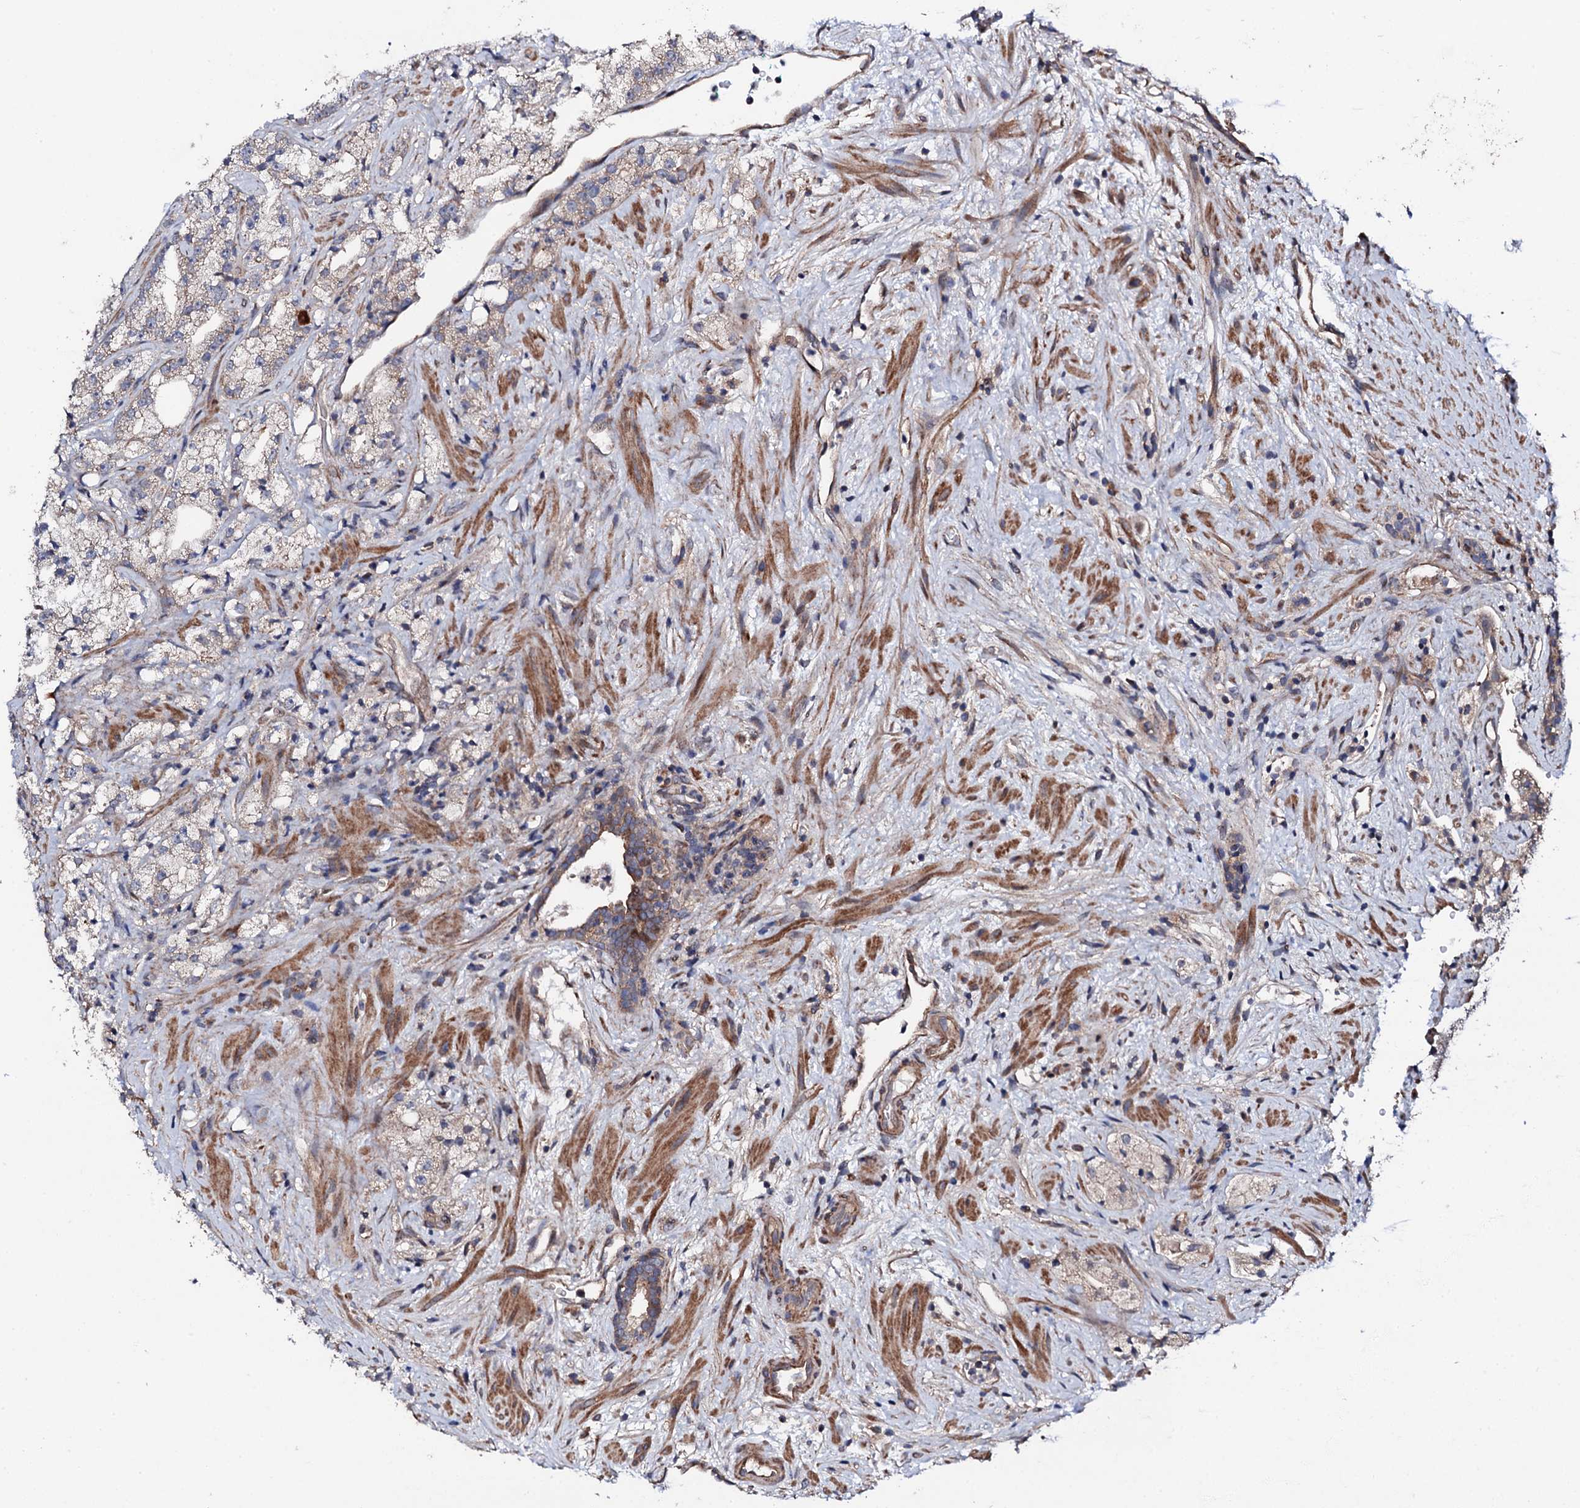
{"staining": {"intensity": "weak", "quantity": "25%-75%", "location": "cytoplasmic/membranous"}, "tissue": "prostate cancer", "cell_type": "Tumor cells", "image_type": "cancer", "snomed": [{"axis": "morphology", "description": "Adenocarcinoma, High grade"}, {"axis": "topography", "description": "Prostate"}], "caption": "Prostate cancer (high-grade adenocarcinoma) was stained to show a protein in brown. There is low levels of weak cytoplasmic/membranous positivity in approximately 25%-75% of tumor cells. (Stains: DAB in brown, nuclei in blue, Microscopy: brightfield microscopy at high magnification).", "gene": "CIAO2A", "patient": {"sex": "male", "age": 64}}